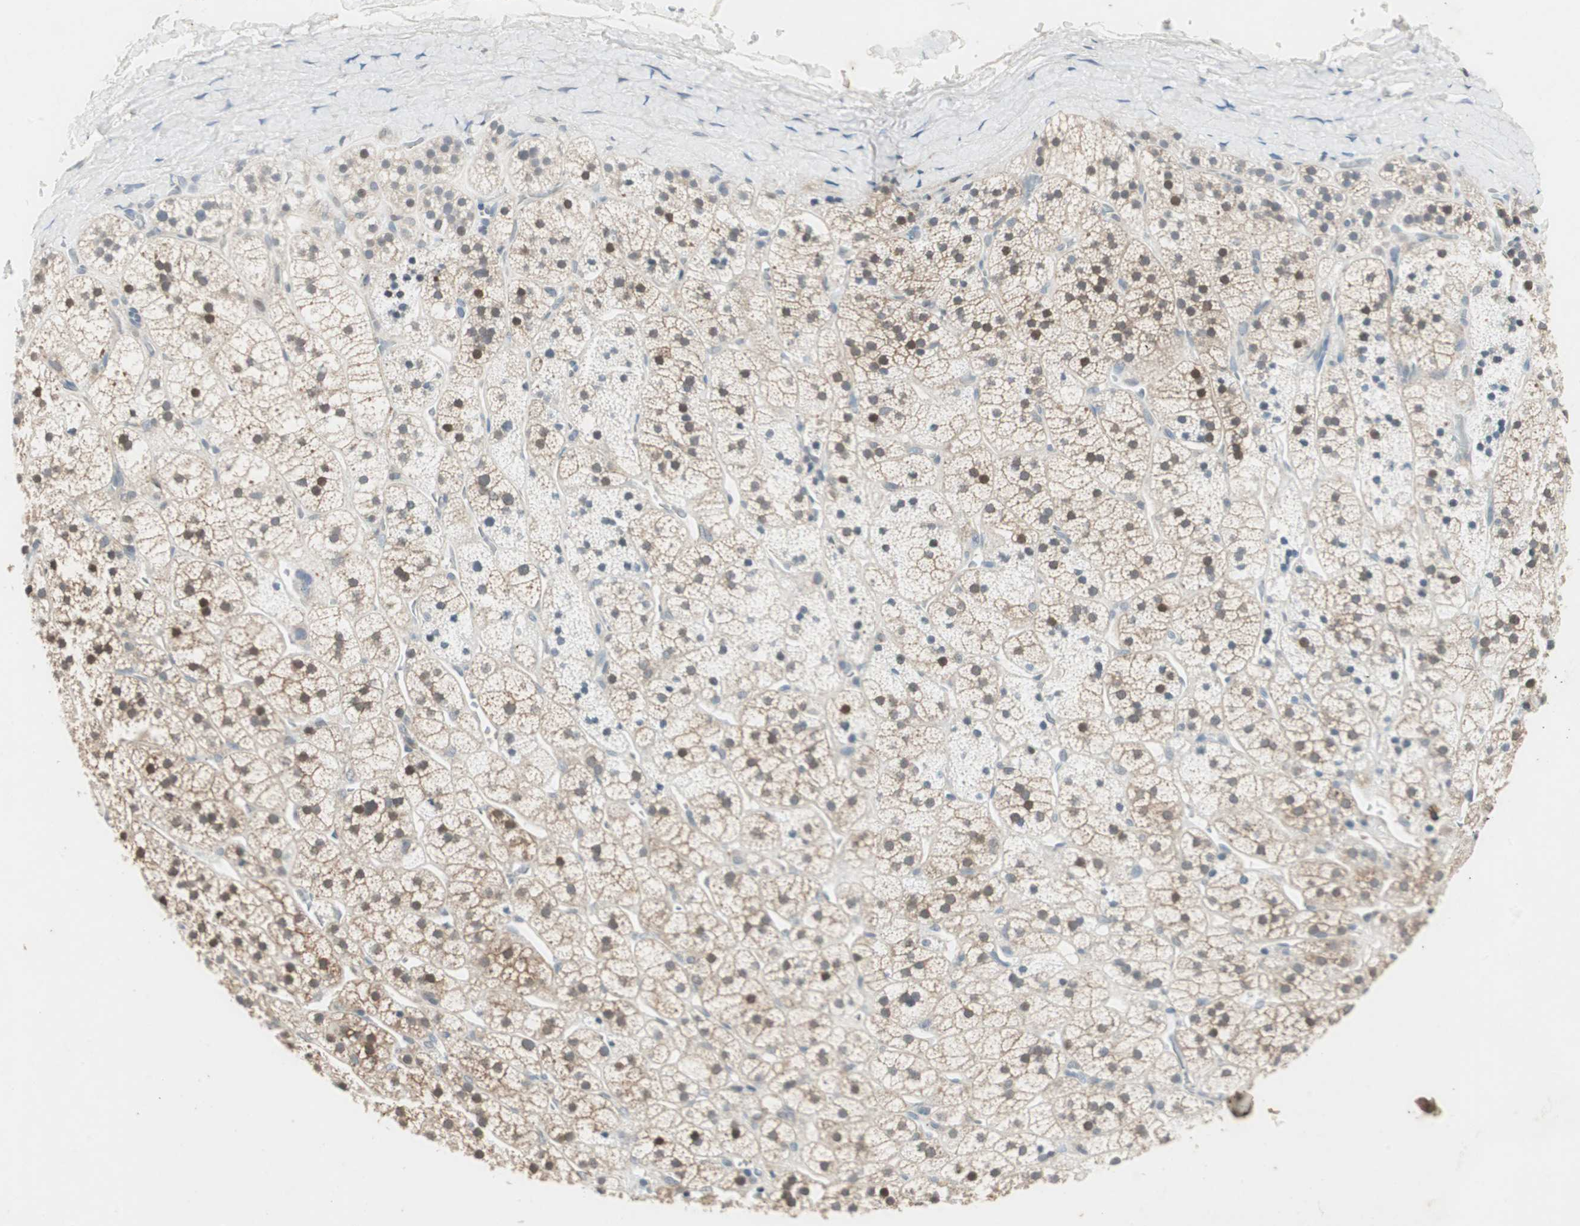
{"staining": {"intensity": "moderate", "quantity": "25%-75%", "location": "cytoplasmic/membranous"}, "tissue": "adrenal gland", "cell_type": "Glandular cells", "image_type": "normal", "snomed": [{"axis": "morphology", "description": "Normal tissue, NOS"}, {"axis": "topography", "description": "Adrenal gland"}], "caption": "A medium amount of moderate cytoplasmic/membranous staining is seen in approximately 25%-75% of glandular cells in normal adrenal gland.", "gene": "SERPINB5", "patient": {"sex": "male", "age": 56}}